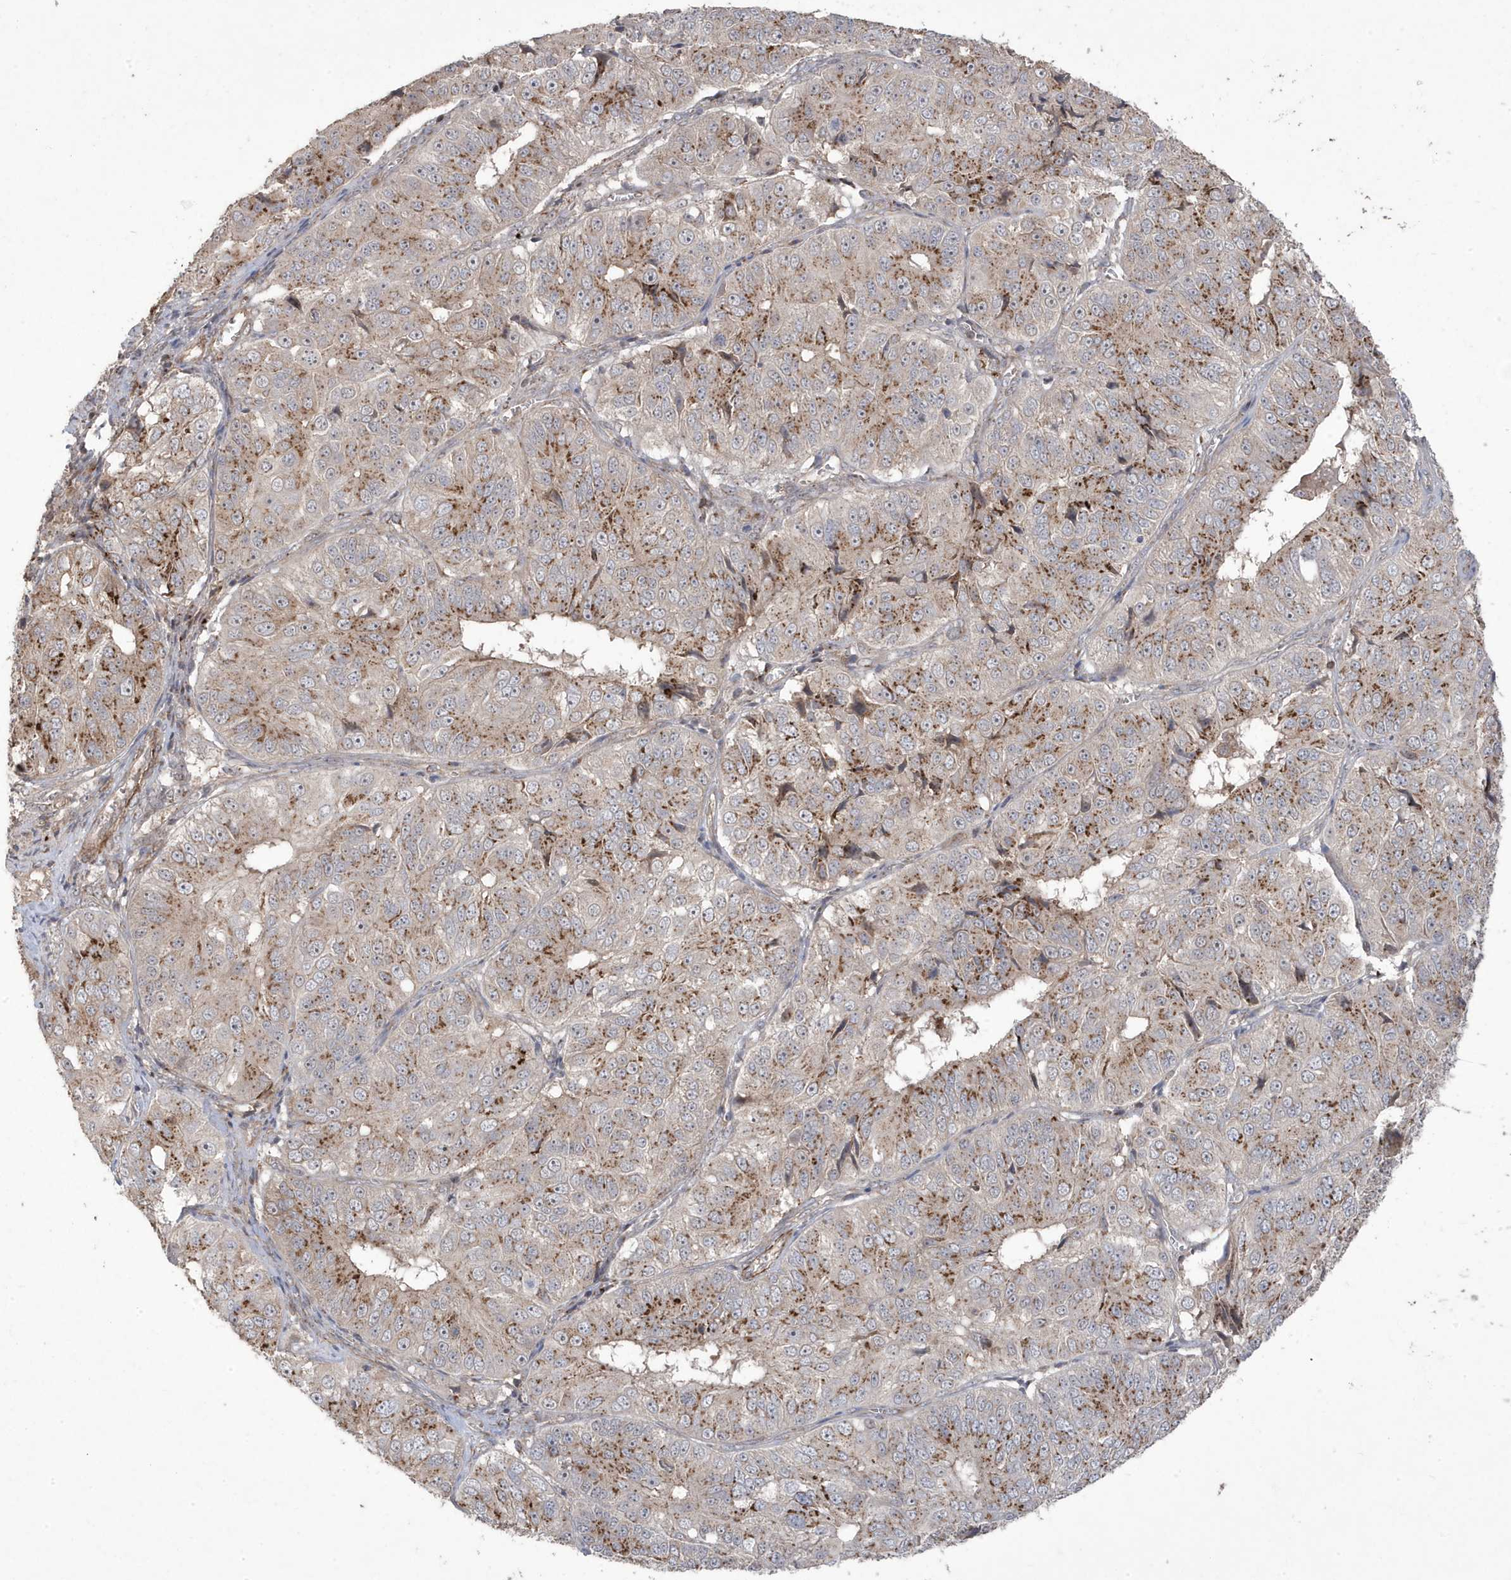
{"staining": {"intensity": "strong", "quantity": "25%-75%", "location": "cytoplasmic/membranous"}, "tissue": "ovarian cancer", "cell_type": "Tumor cells", "image_type": "cancer", "snomed": [{"axis": "morphology", "description": "Carcinoma, endometroid"}, {"axis": "topography", "description": "Ovary"}], "caption": "Protein staining of endometroid carcinoma (ovarian) tissue reveals strong cytoplasmic/membranous expression in about 25%-75% of tumor cells.", "gene": "CETN3", "patient": {"sex": "female", "age": 51}}